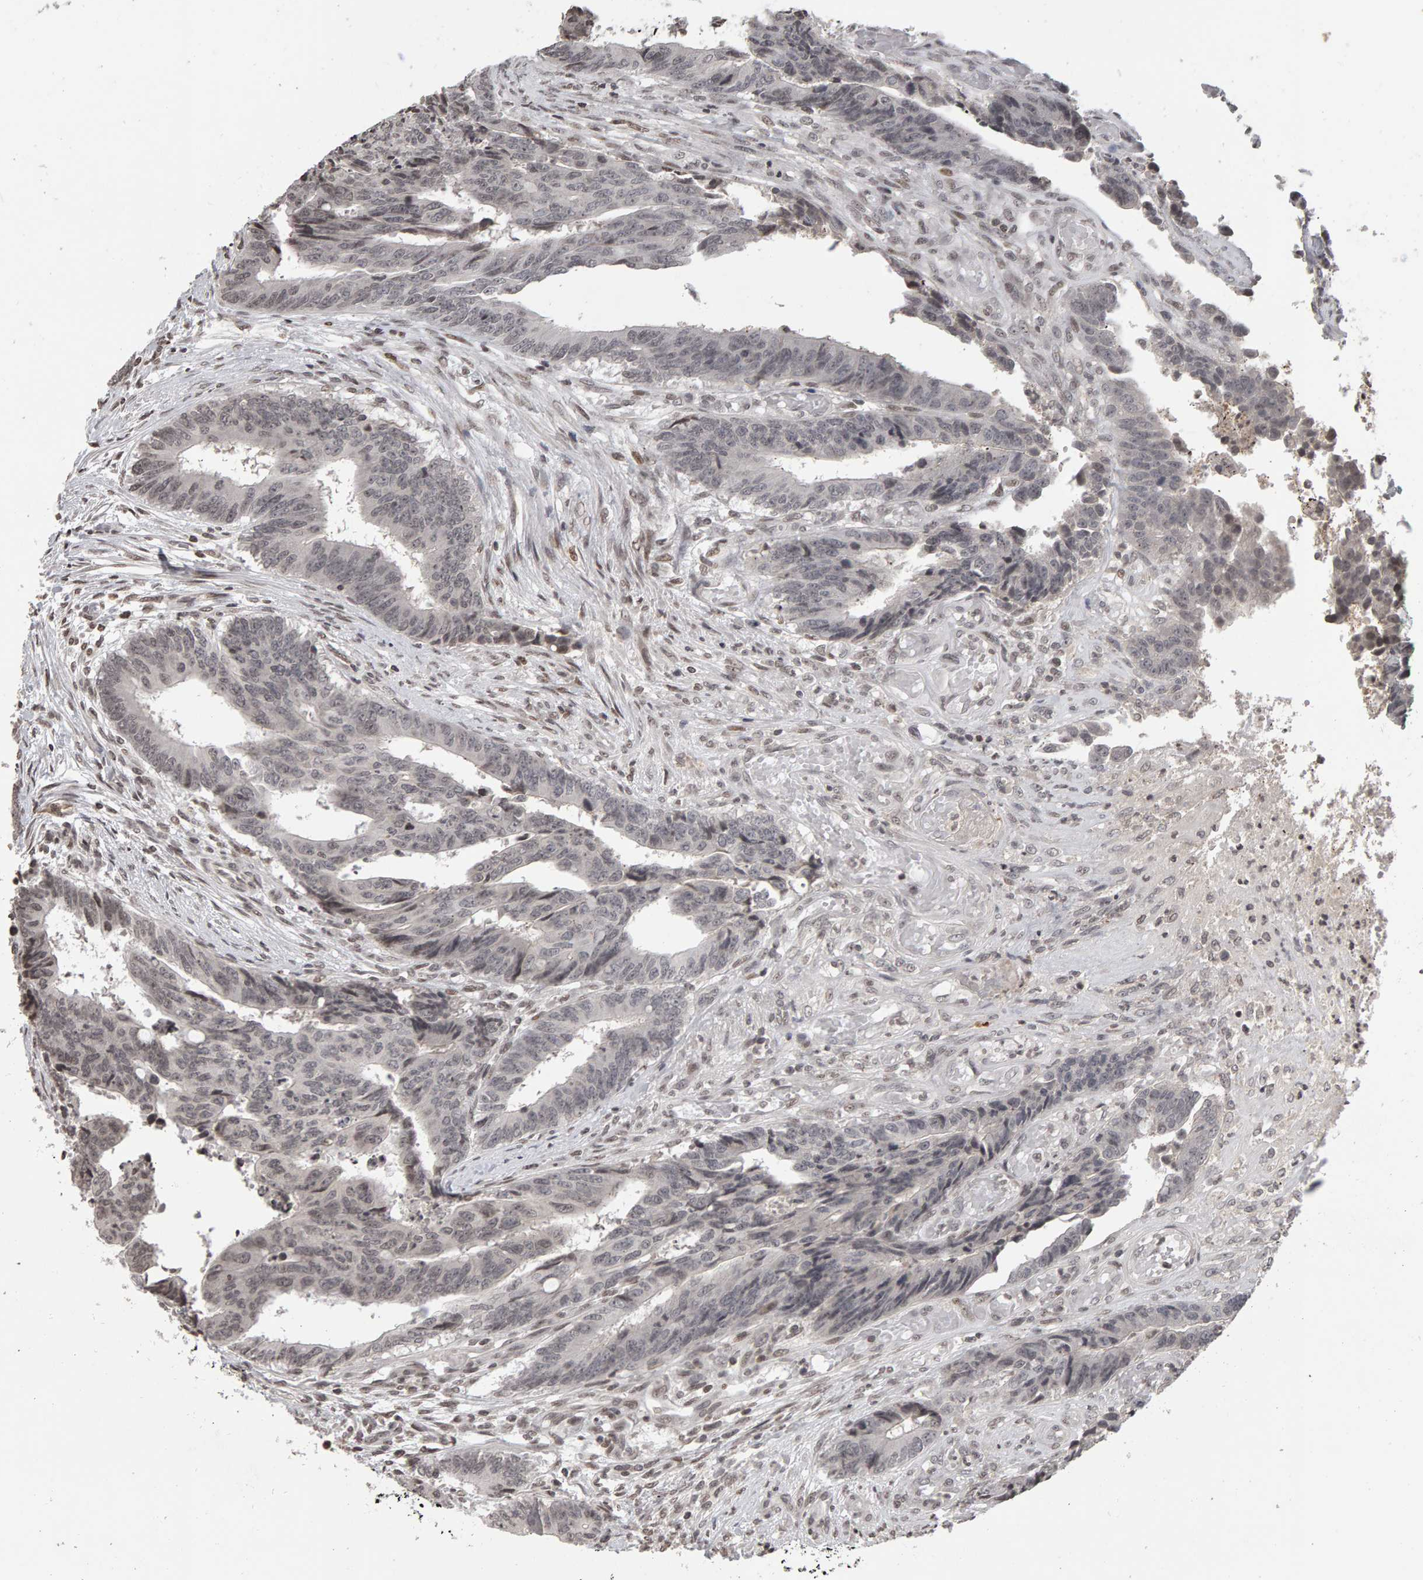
{"staining": {"intensity": "weak", "quantity": "<25%", "location": "nuclear"}, "tissue": "colorectal cancer", "cell_type": "Tumor cells", "image_type": "cancer", "snomed": [{"axis": "morphology", "description": "Adenocarcinoma, NOS"}, {"axis": "topography", "description": "Rectum"}], "caption": "There is no significant expression in tumor cells of colorectal cancer.", "gene": "TRAM1", "patient": {"sex": "male", "age": 84}}